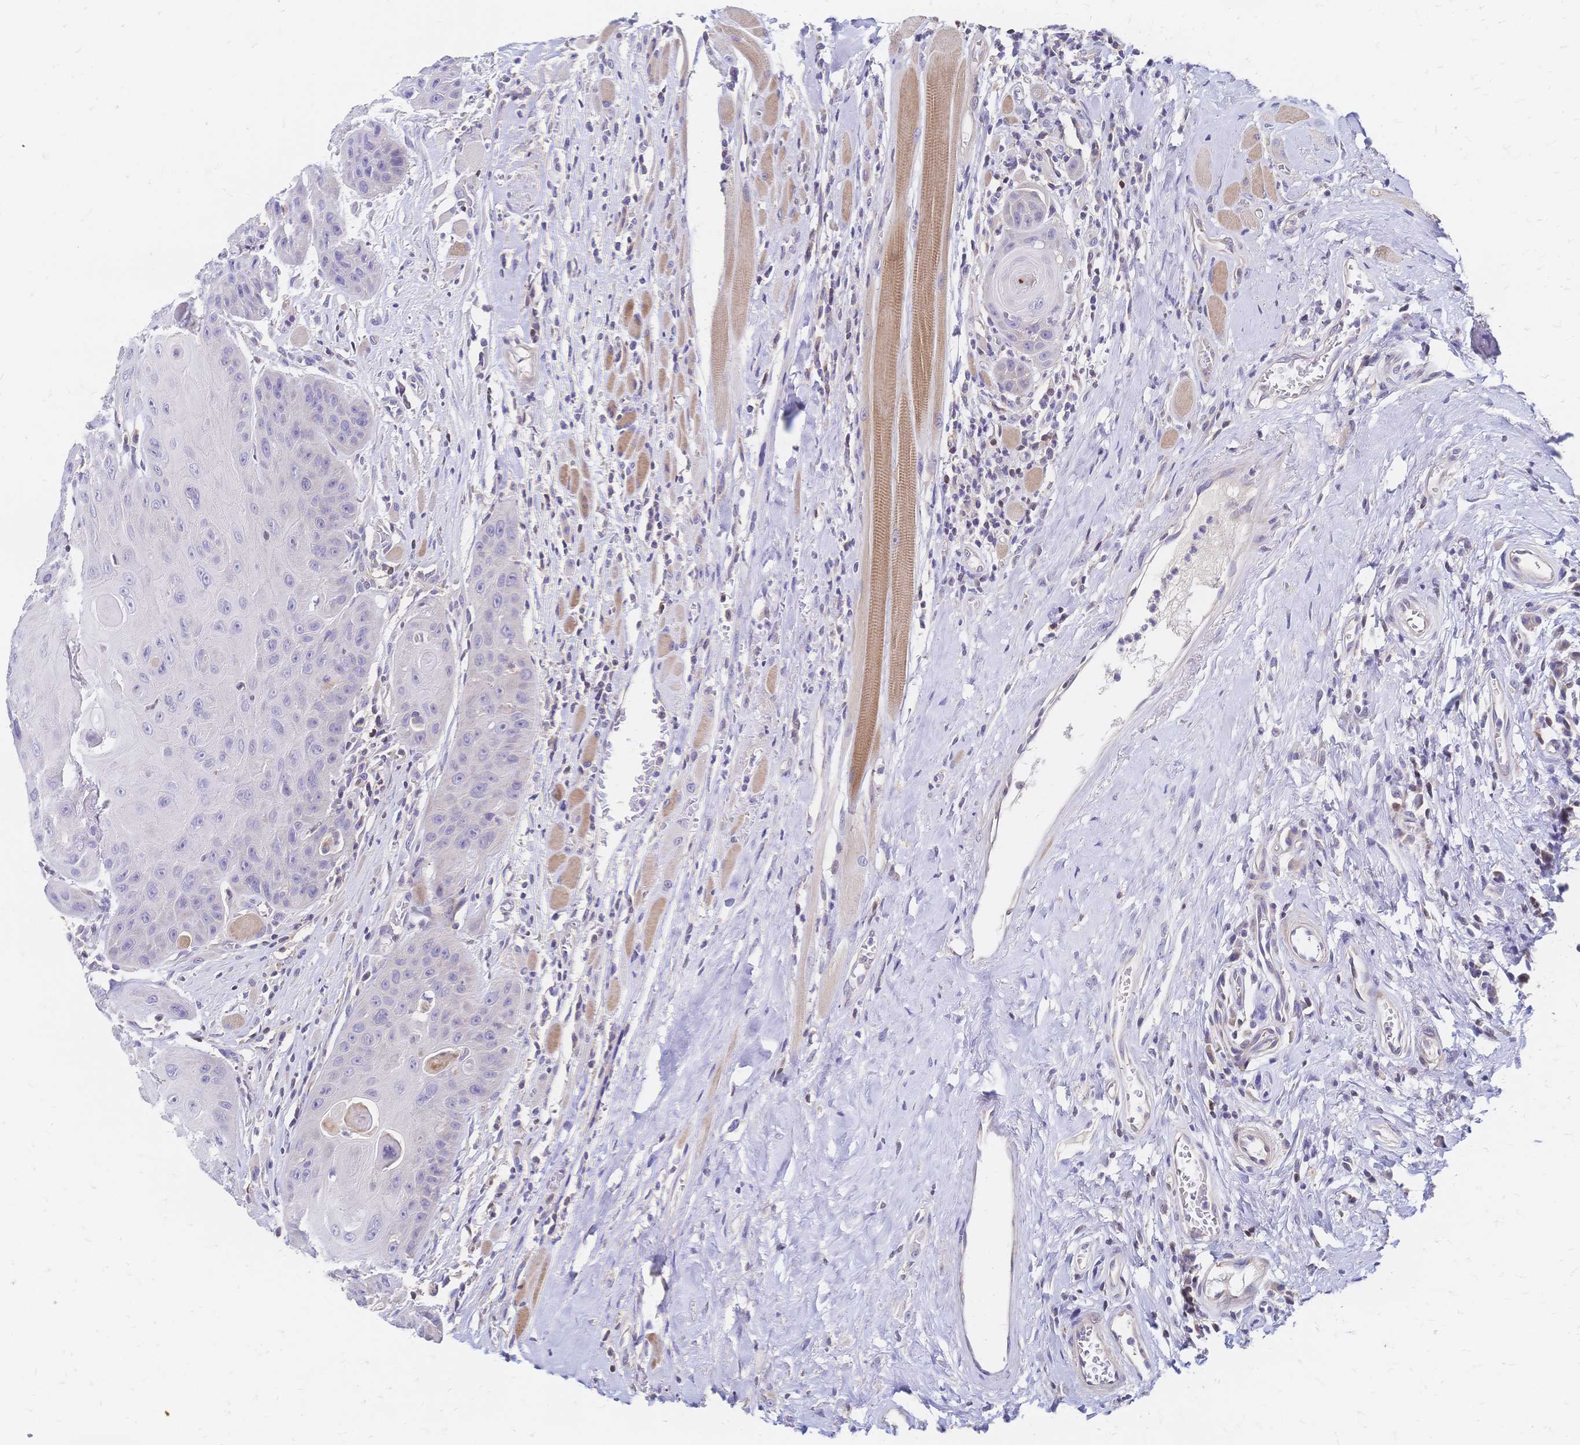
{"staining": {"intensity": "negative", "quantity": "none", "location": "none"}, "tissue": "head and neck cancer", "cell_type": "Tumor cells", "image_type": "cancer", "snomed": [{"axis": "morphology", "description": "Squamous cell carcinoma, NOS"}, {"axis": "topography", "description": "Head-Neck"}], "caption": "Immunohistochemistry image of neoplastic tissue: human head and neck cancer (squamous cell carcinoma) stained with DAB (3,3'-diaminobenzidine) demonstrates no significant protein staining in tumor cells.", "gene": "DTNB", "patient": {"sex": "female", "age": 59}}